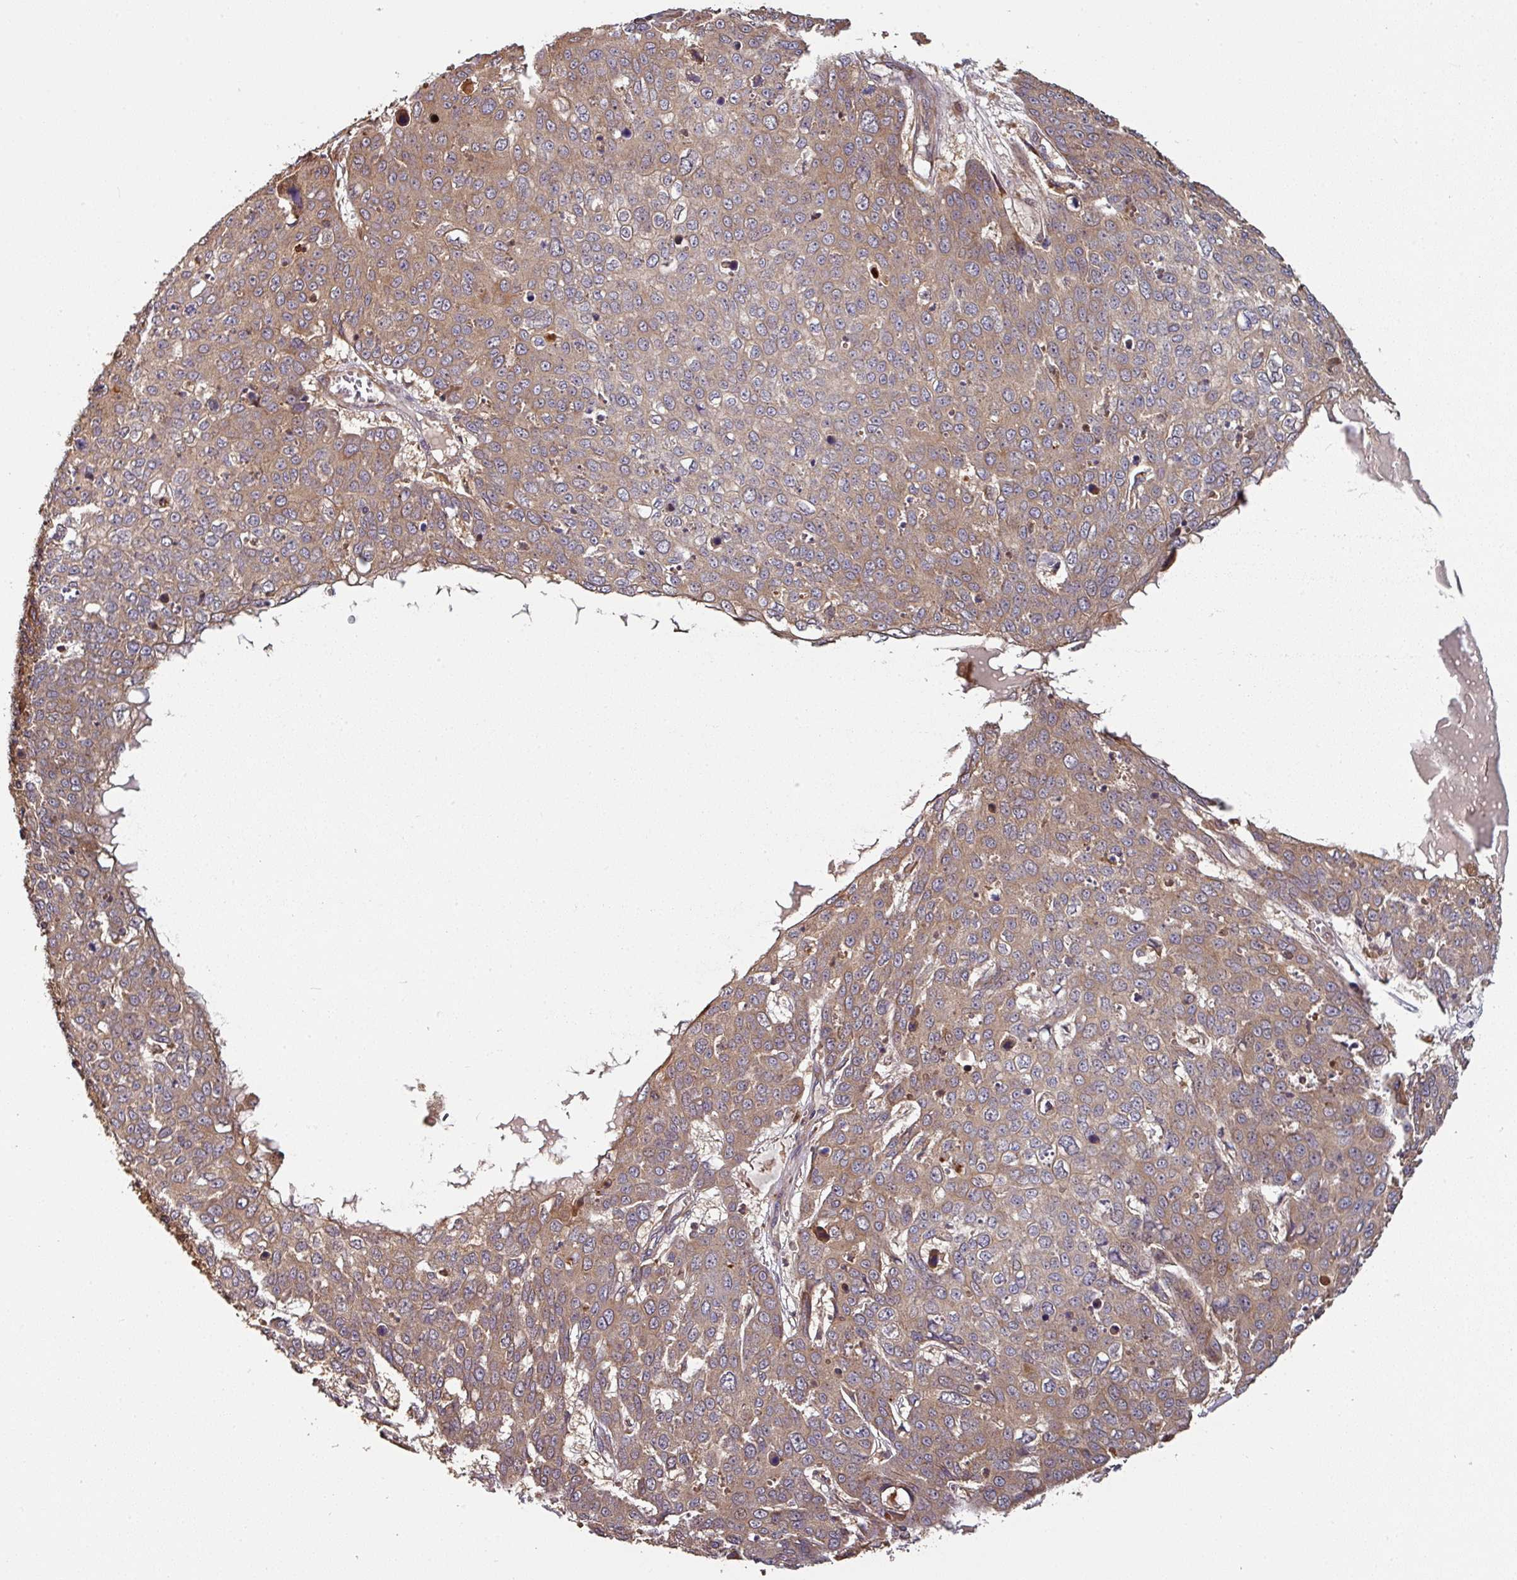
{"staining": {"intensity": "moderate", "quantity": ">75%", "location": "cytoplasmic/membranous"}, "tissue": "skin cancer", "cell_type": "Tumor cells", "image_type": "cancer", "snomed": [{"axis": "morphology", "description": "Squamous cell carcinoma, NOS"}, {"axis": "topography", "description": "Skin"}], "caption": "The photomicrograph displays a brown stain indicating the presence of a protein in the cytoplasmic/membranous of tumor cells in skin cancer (squamous cell carcinoma).", "gene": "SIK1", "patient": {"sex": "male", "age": 71}}